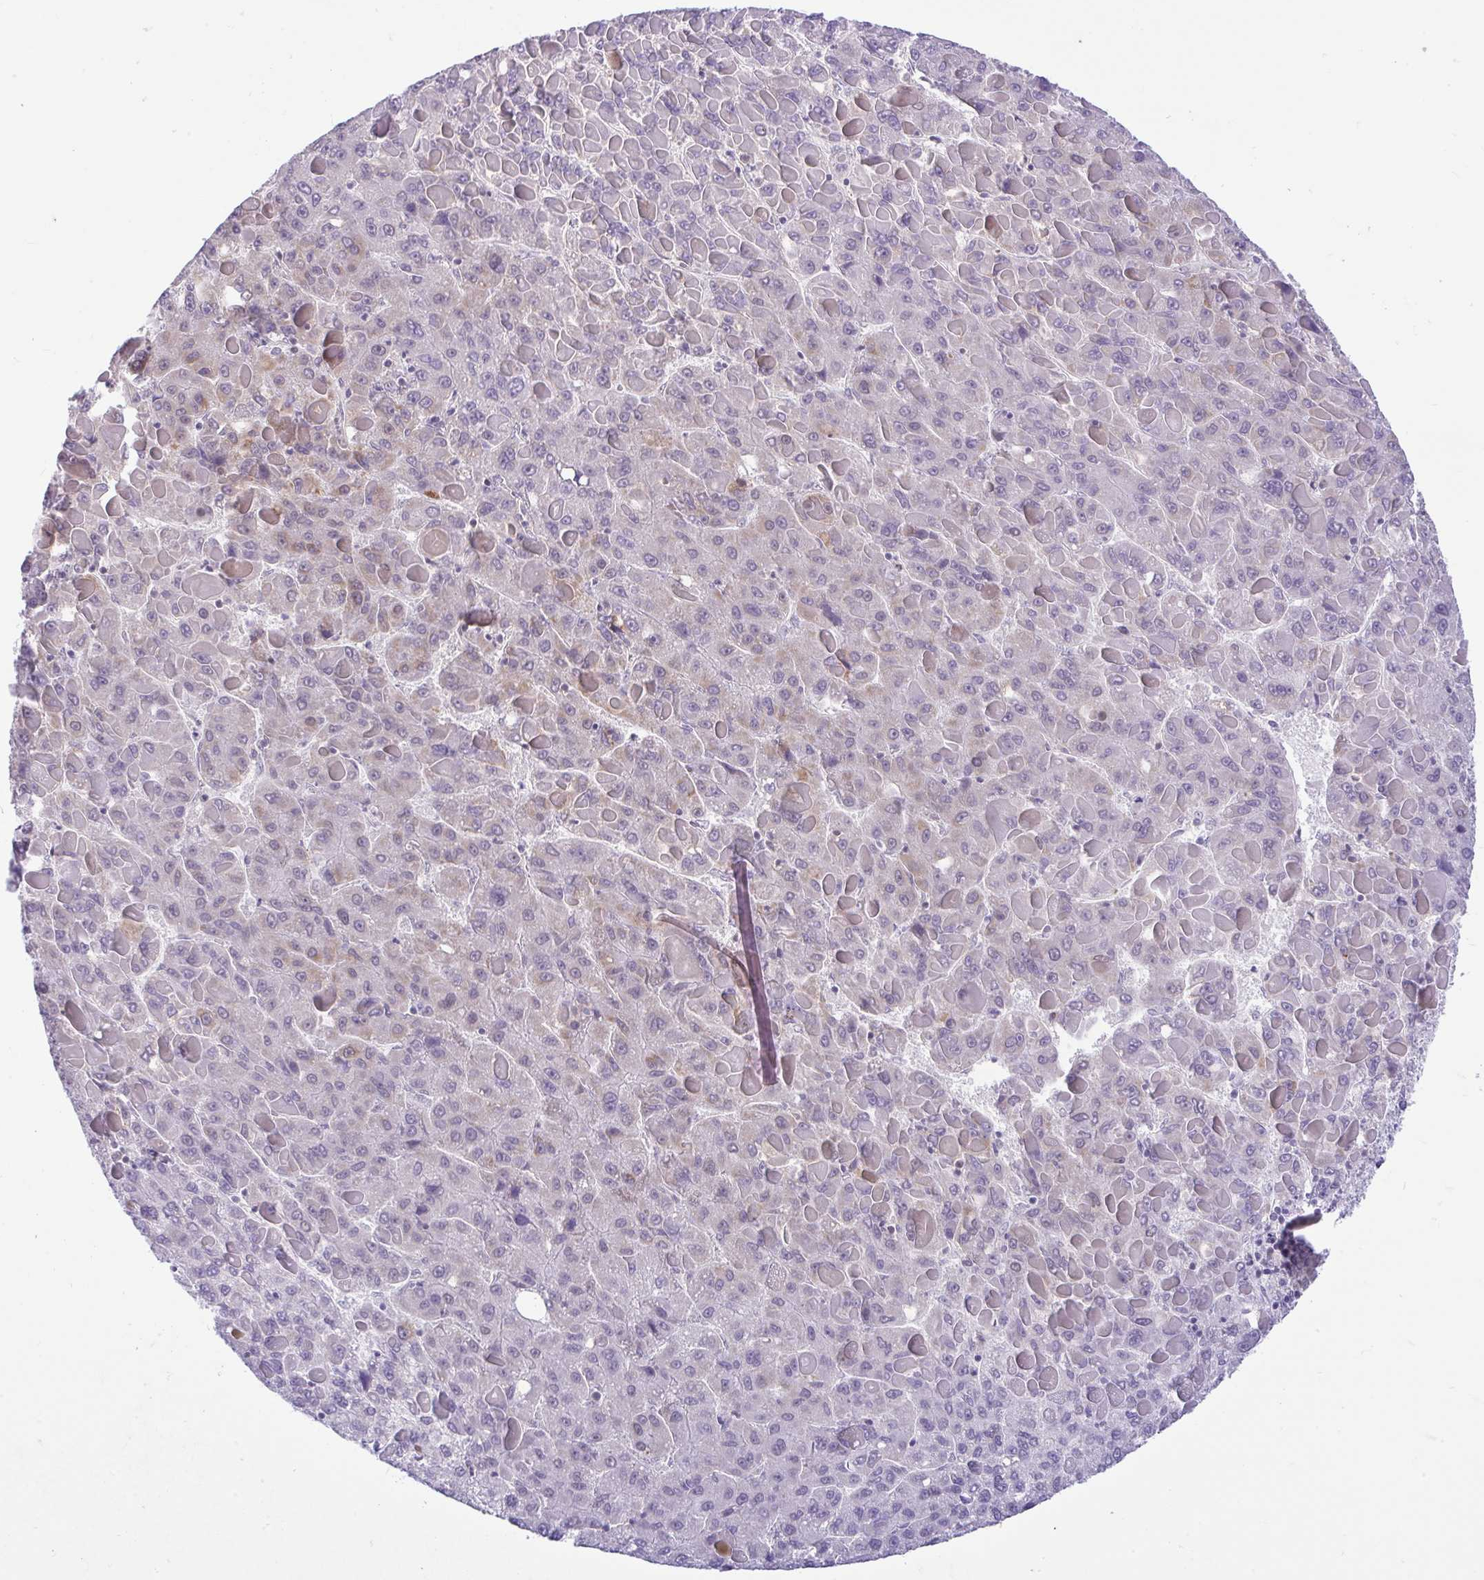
{"staining": {"intensity": "negative", "quantity": "none", "location": "none"}, "tissue": "liver cancer", "cell_type": "Tumor cells", "image_type": "cancer", "snomed": [{"axis": "morphology", "description": "Carcinoma, Hepatocellular, NOS"}, {"axis": "topography", "description": "Liver"}], "caption": "The immunohistochemistry (IHC) image has no significant staining in tumor cells of liver cancer (hepatocellular carcinoma) tissue.", "gene": "PYCR2", "patient": {"sex": "female", "age": 82}}